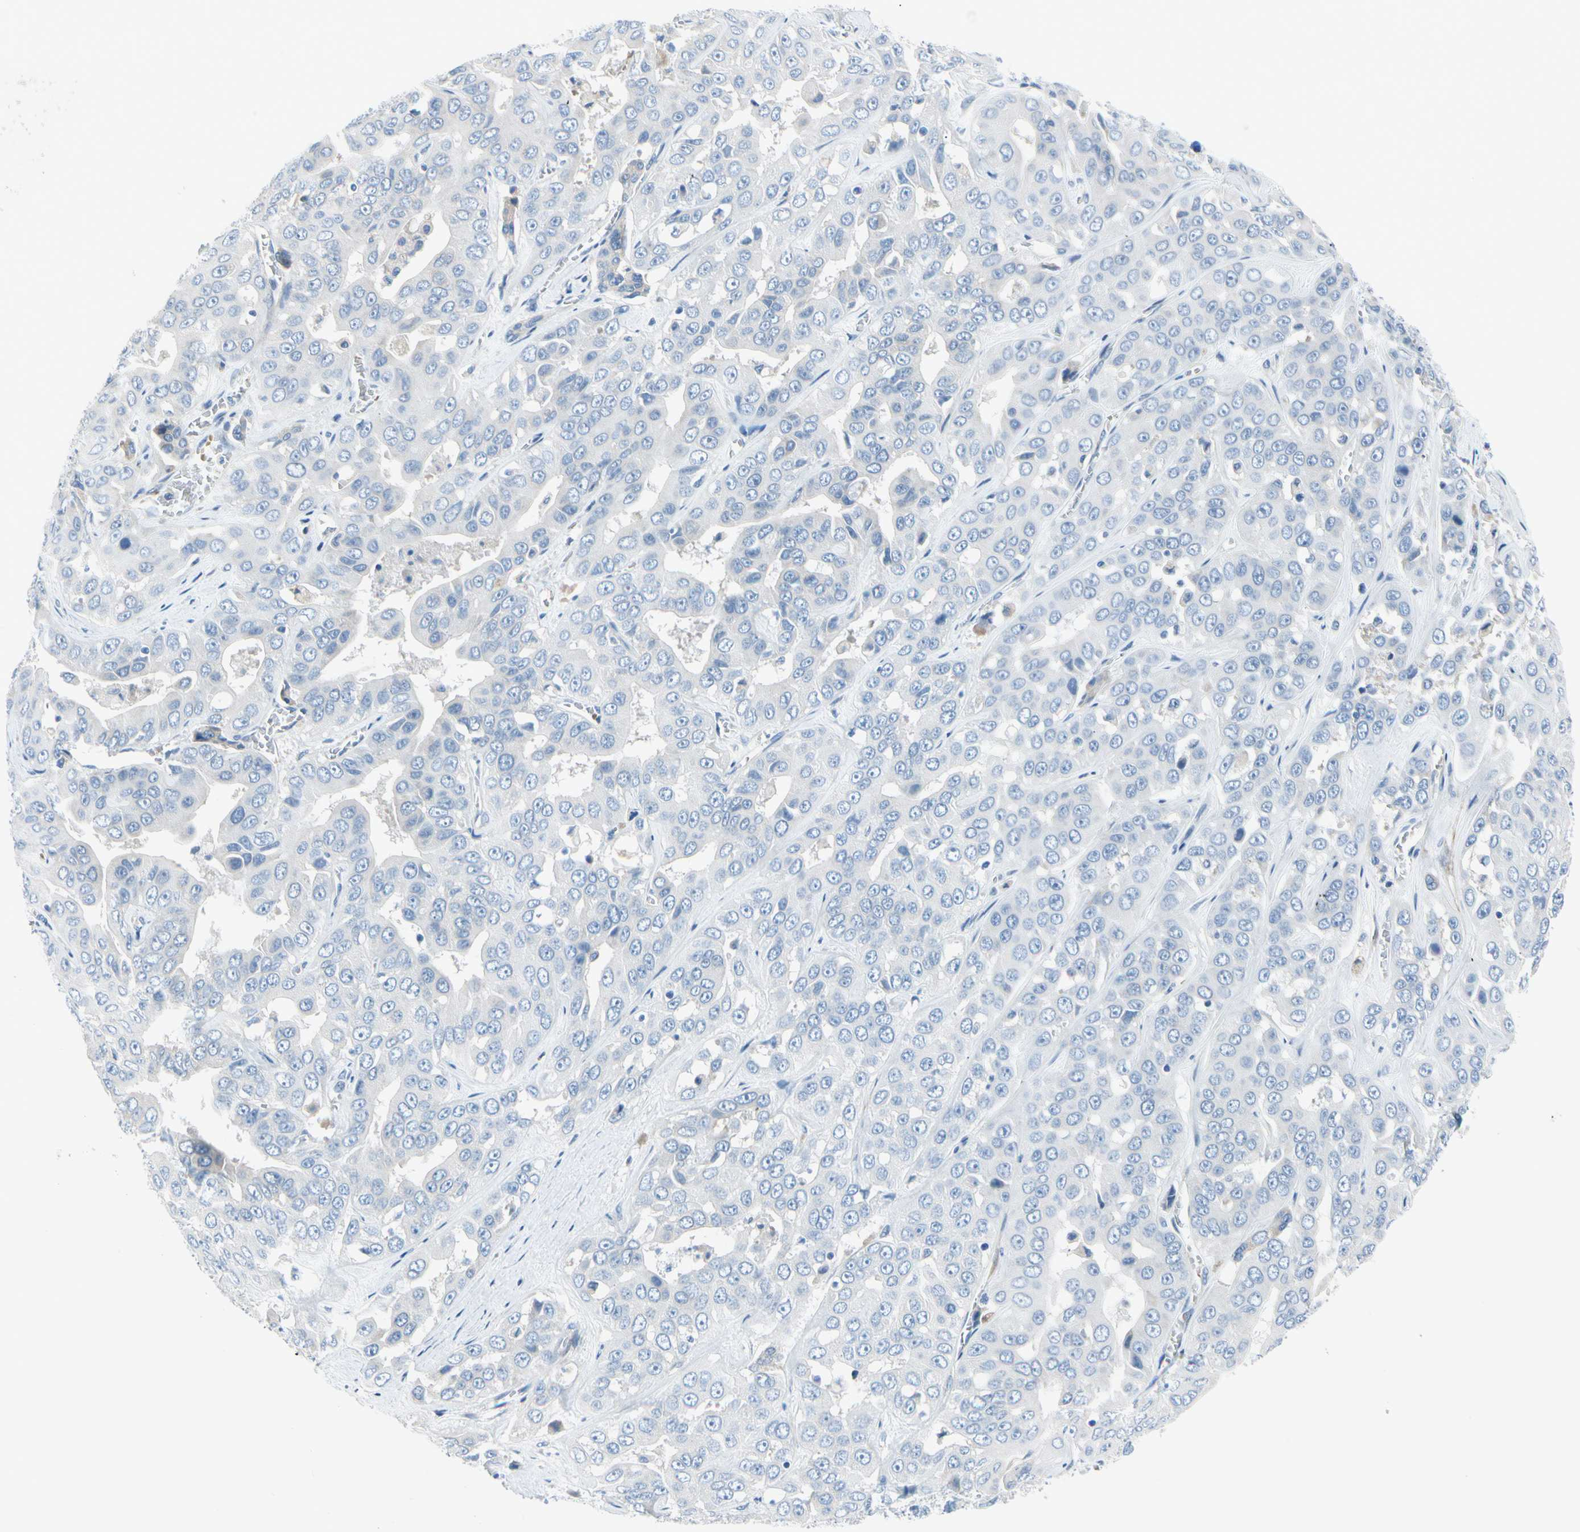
{"staining": {"intensity": "negative", "quantity": "none", "location": "none"}, "tissue": "liver cancer", "cell_type": "Tumor cells", "image_type": "cancer", "snomed": [{"axis": "morphology", "description": "Cholangiocarcinoma"}, {"axis": "topography", "description": "Liver"}], "caption": "Protein analysis of liver cancer exhibits no significant staining in tumor cells.", "gene": "FCER2", "patient": {"sex": "female", "age": 52}}